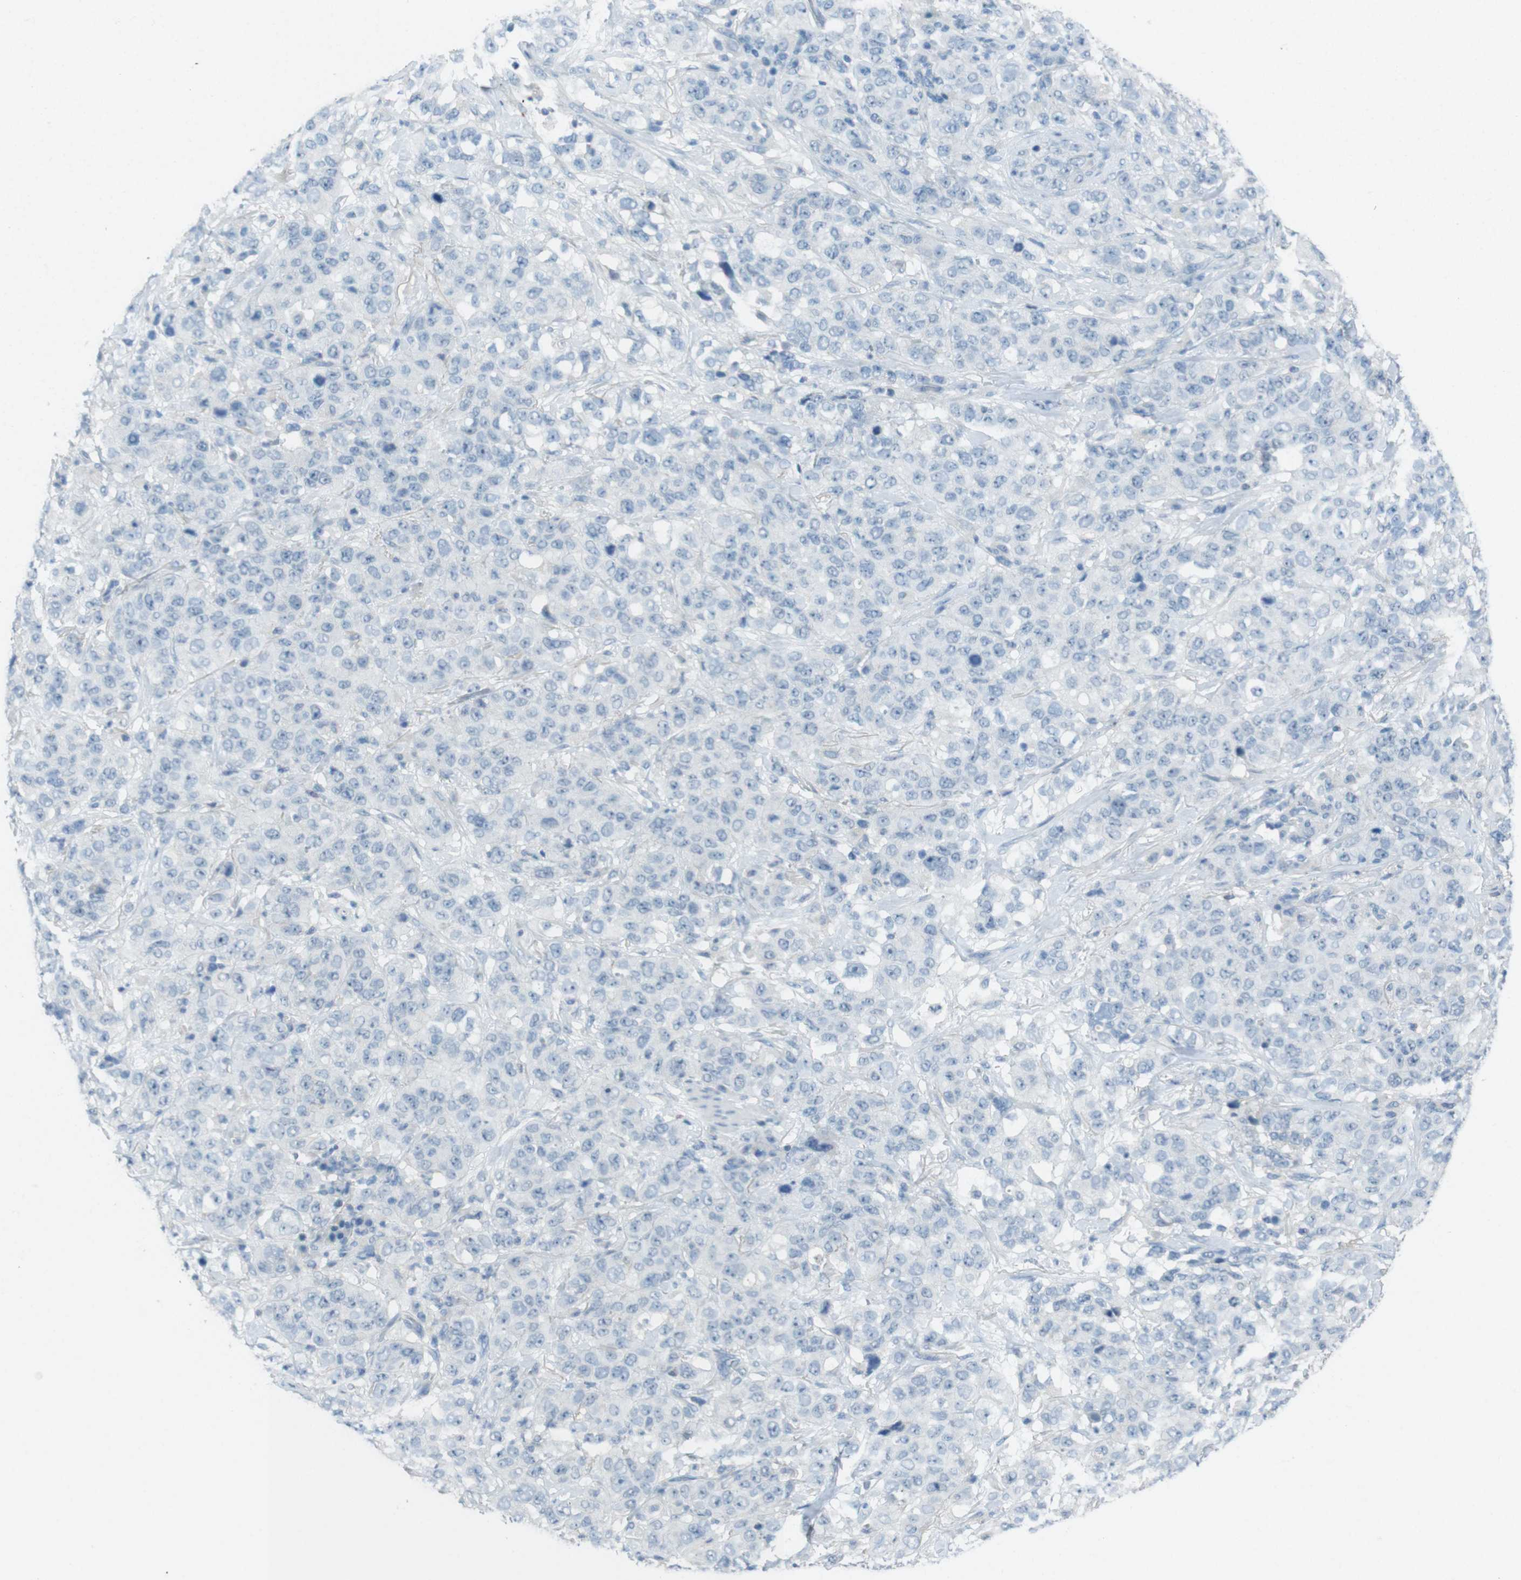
{"staining": {"intensity": "negative", "quantity": "none", "location": "none"}, "tissue": "stomach cancer", "cell_type": "Tumor cells", "image_type": "cancer", "snomed": [{"axis": "morphology", "description": "Normal tissue, NOS"}, {"axis": "morphology", "description": "Adenocarcinoma, NOS"}, {"axis": "topography", "description": "Stomach"}], "caption": "Immunohistochemical staining of human stomach cancer (adenocarcinoma) shows no significant expression in tumor cells.", "gene": "ENTPD7", "patient": {"sex": "male", "age": 48}}